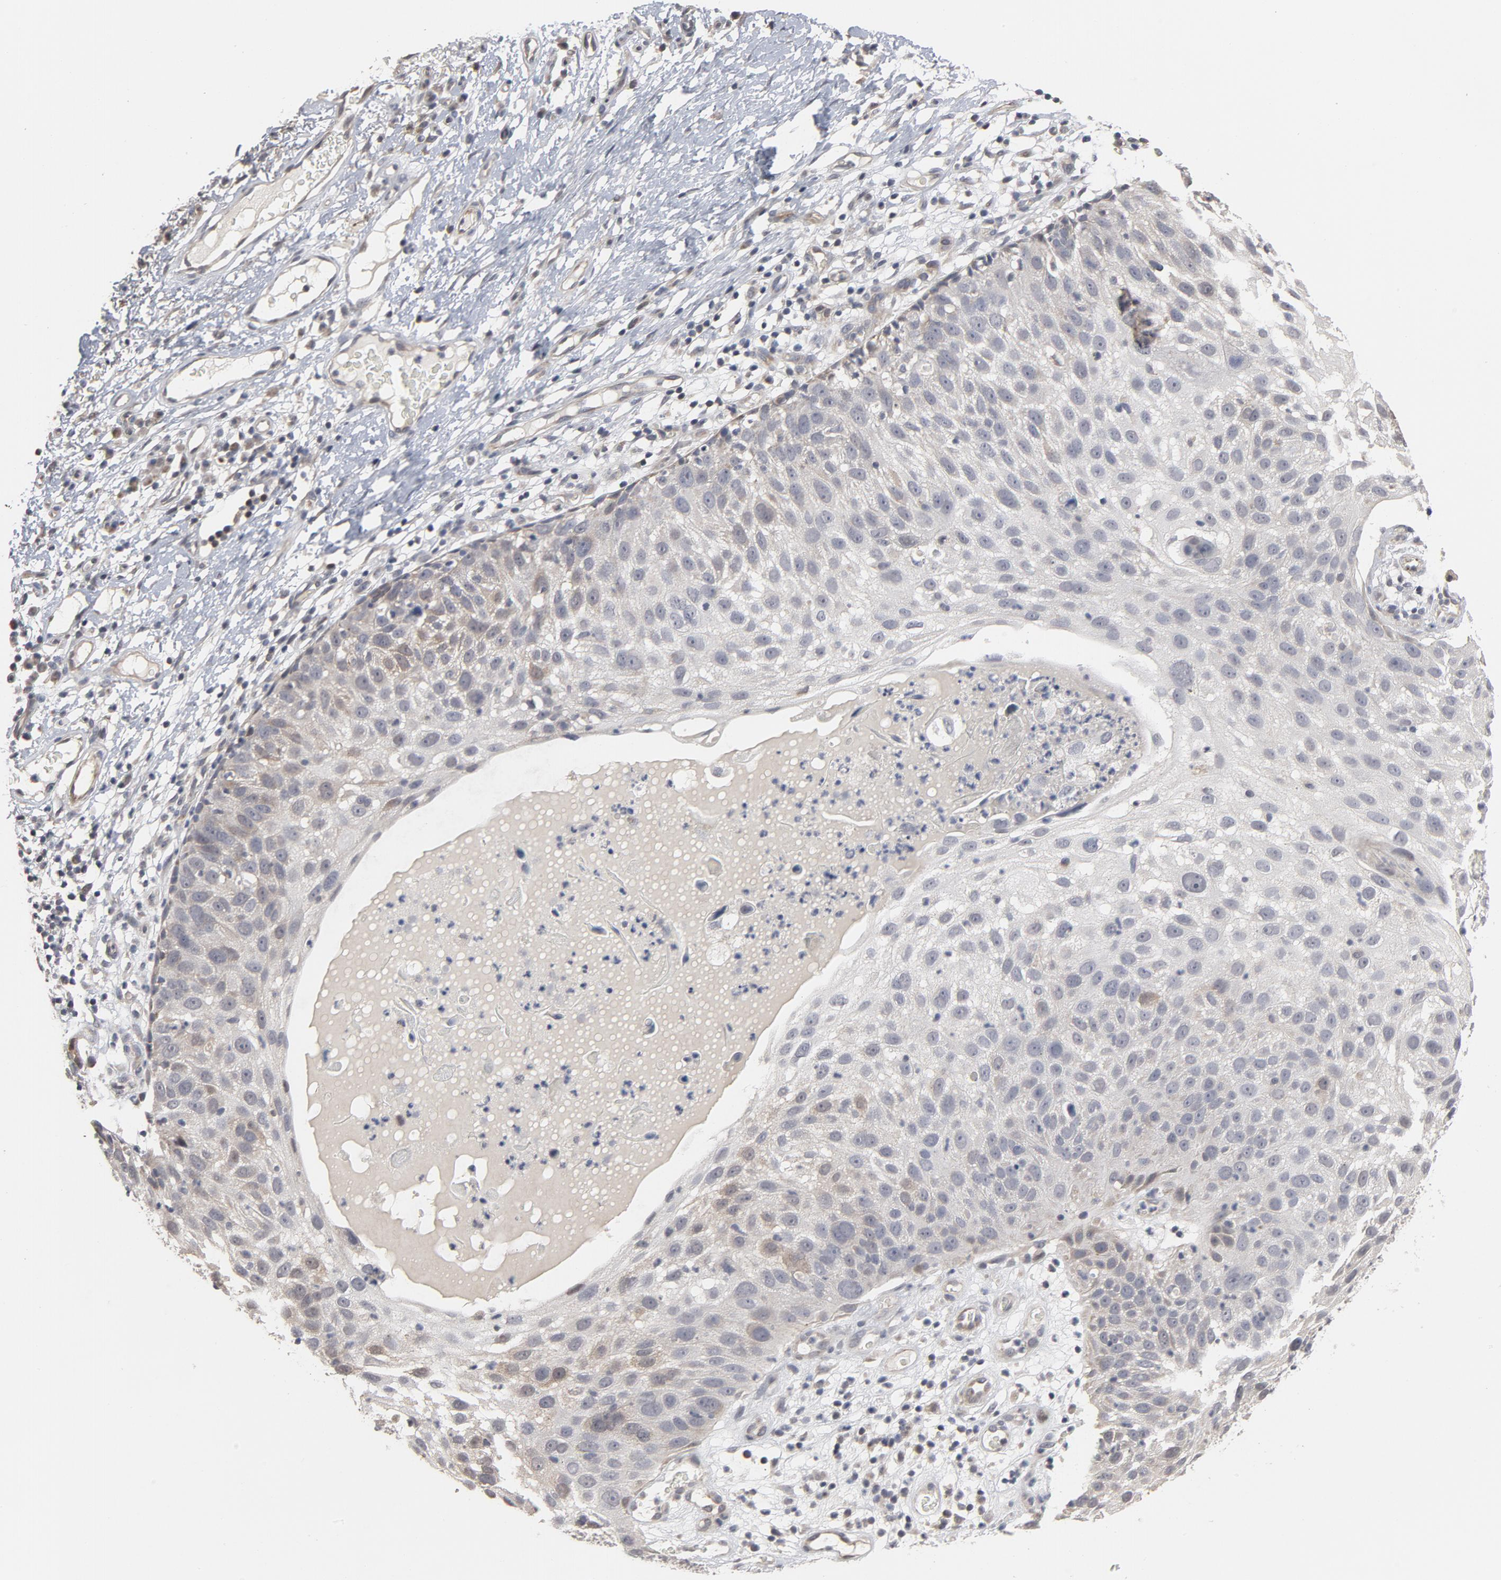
{"staining": {"intensity": "negative", "quantity": "none", "location": "none"}, "tissue": "skin cancer", "cell_type": "Tumor cells", "image_type": "cancer", "snomed": [{"axis": "morphology", "description": "Squamous cell carcinoma, NOS"}, {"axis": "topography", "description": "Skin"}], "caption": "DAB immunohistochemical staining of human skin squamous cell carcinoma demonstrates no significant staining in tumor cells.", "gene": "PPP1R1B", "patient": {"sex": "male", "age": 87}}